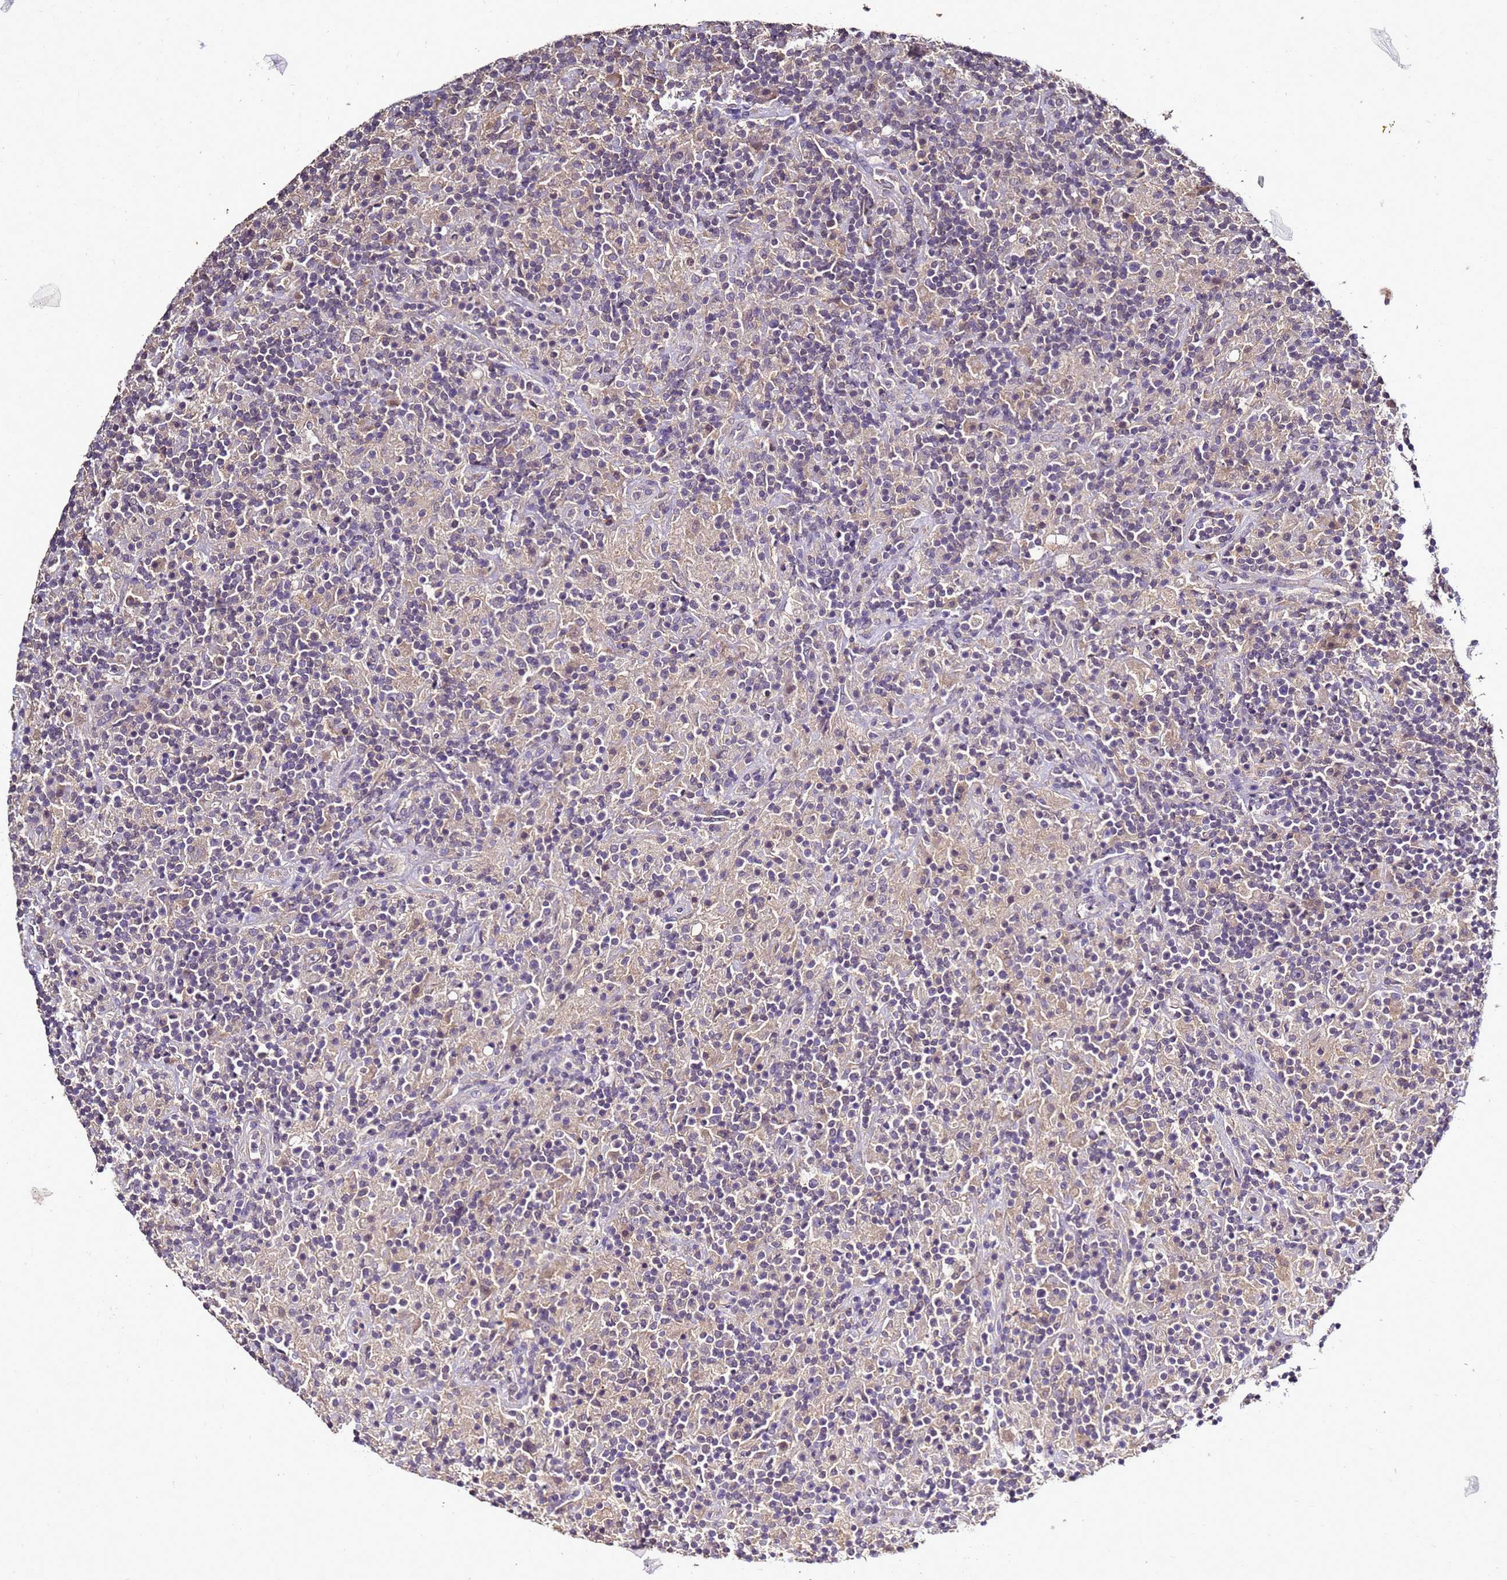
{"staining": {"intensity": "negative", "quantity": "none", "location": "none"}, "tissue": "lymphoma", "cell_type": "Tumor cells", "image_type": "cancer", "snomed": [{"axis": "morphology", "description": "Hodgkin's disease, NOS"}, {"axis": "topography", "description": "Lymph node"}], "caption": "DAB immunohistochemical staining of human lymphoma exhibits no significant staining in tumor cells. (DAB IHC visualized using brightfield microscopy, high magnification).", "gene": "ENOPH1", "patient": {"sex": "male", "age": 70}}